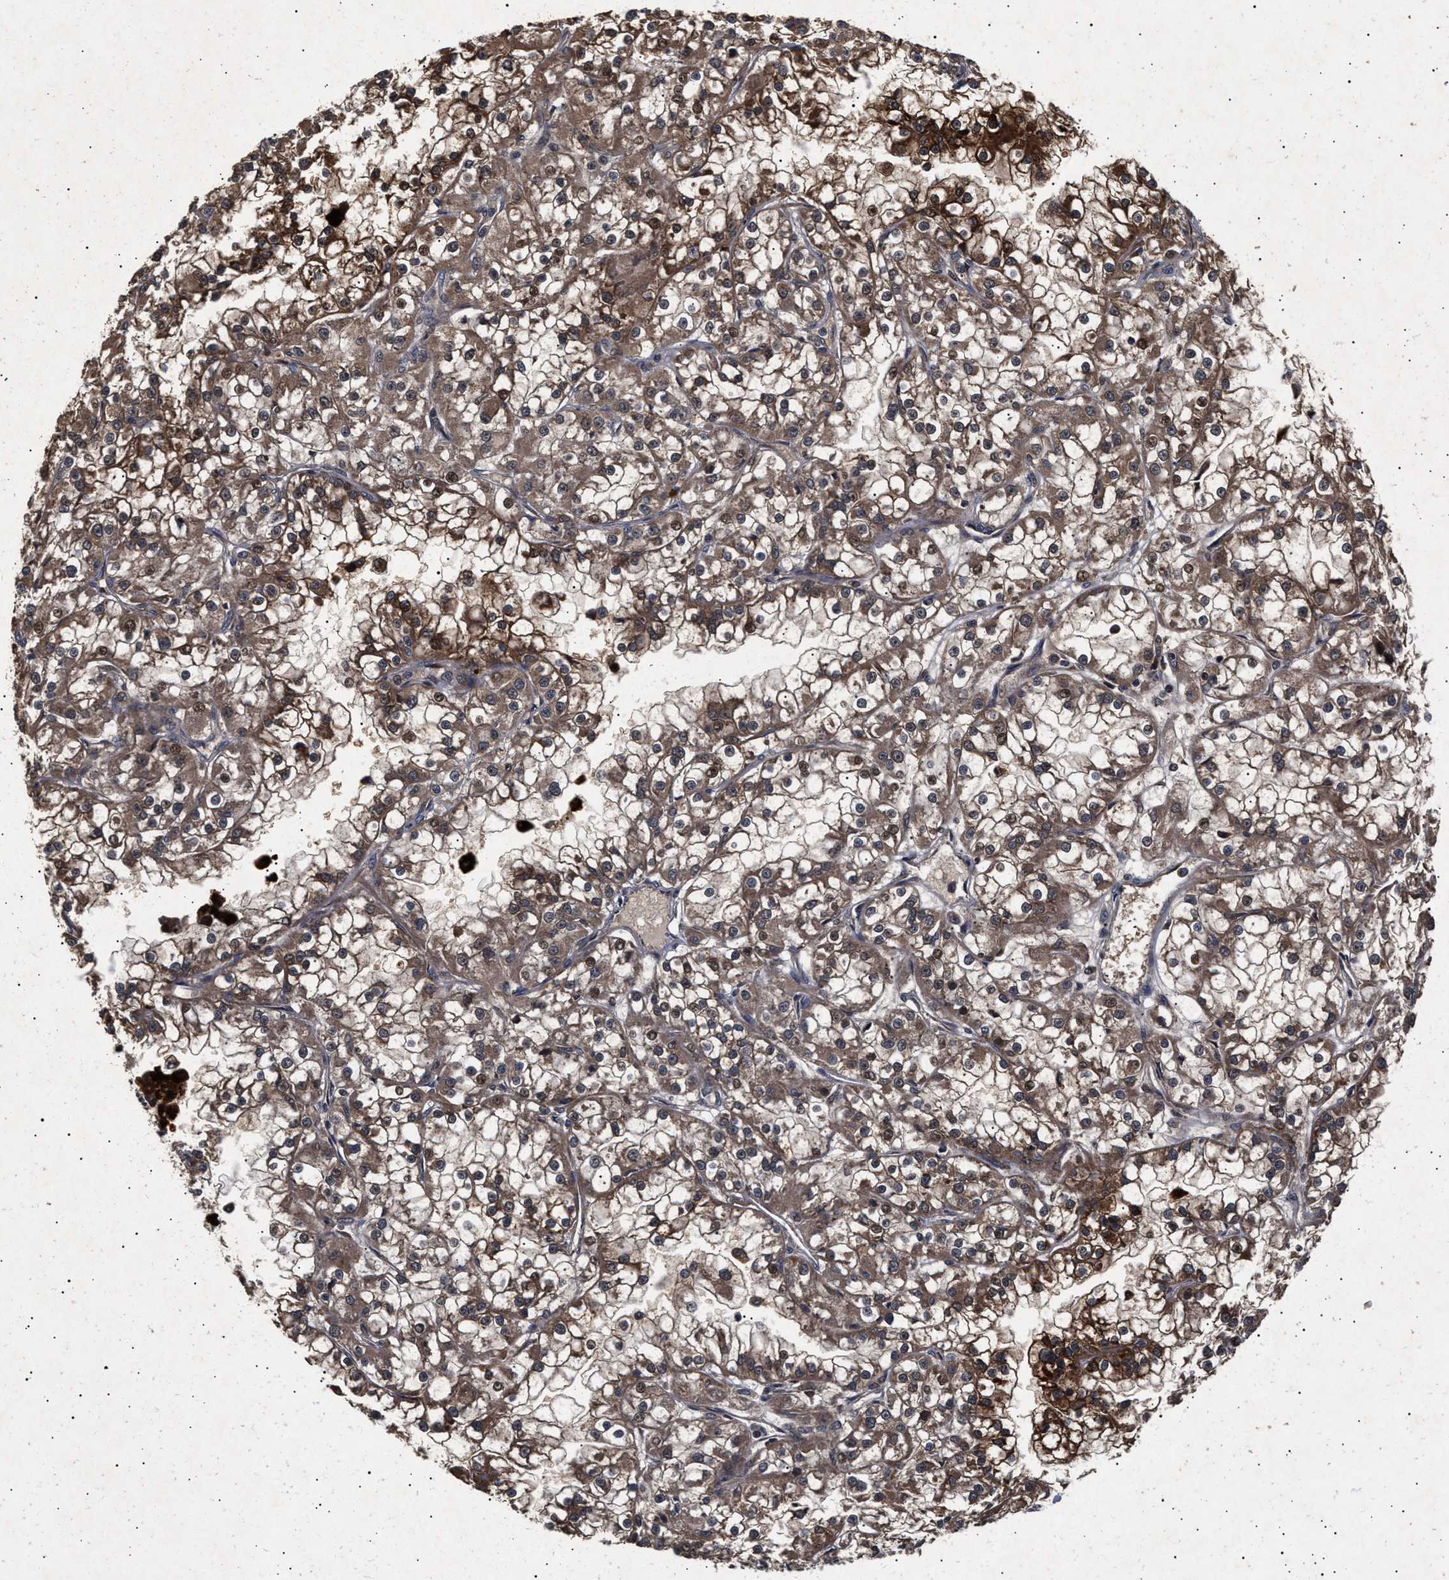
{"staining": {"intensity": "moderate", "quantity": ">75%", "location": "cytoplasmic/membranous"}, "tissue": "renal cancer", "cell_type": "Tumor cells", "image_type": "cancer", "snomed": [{"axis": "morphology", "description": "Adenocarcinoma, NOS"}, {"axis": "topography", "description": "Kidney"}], "caption": "IHC image of human adenocarcinoma (renal) stained for a protein (brown), which shows medium levels of moderate cytoplasmic/membranous positivity in approximately >75% of tumor cells.", "gene": "ITGB5", "patient": {"sex": "female", "age": 52}}